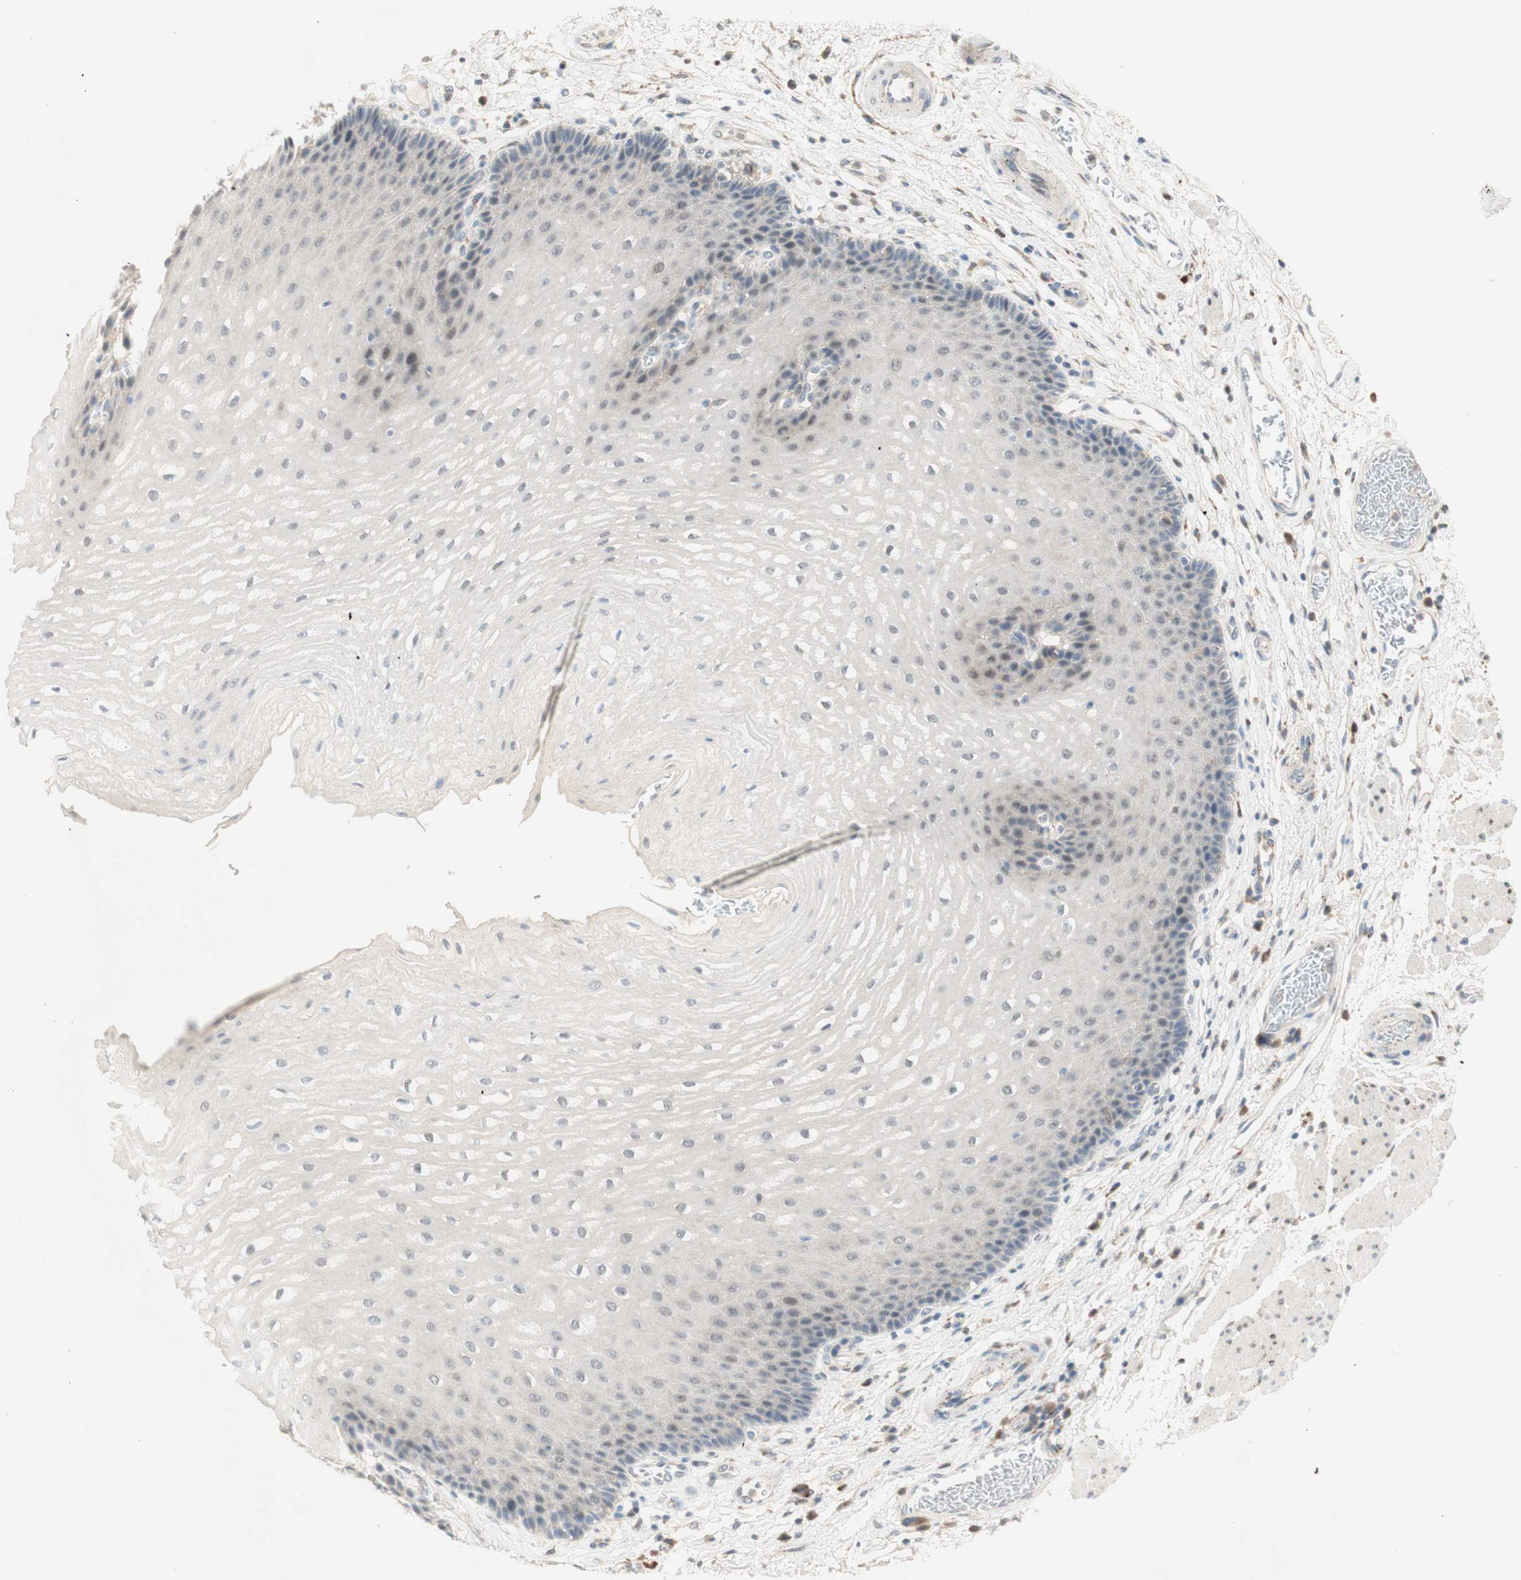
{"staining": {"intensity": "negative", "quantity": "none", "location": "none"}, "tissue": "esophagus", "cell_type": "Squamous epithelial cells", "image_type": "normal", "snomed": [{"axis": "morphology", "description": "Normal tissue, NOS"}, {"axis": "topography", "description": "Esophagus"}], "caption": "Immunohistochemistry of unremarkable esophagus demonstrates no positivity in squamous epithelial cells.", "gene": "GAPT", "patient": {"sex": "male", "age": 54}}